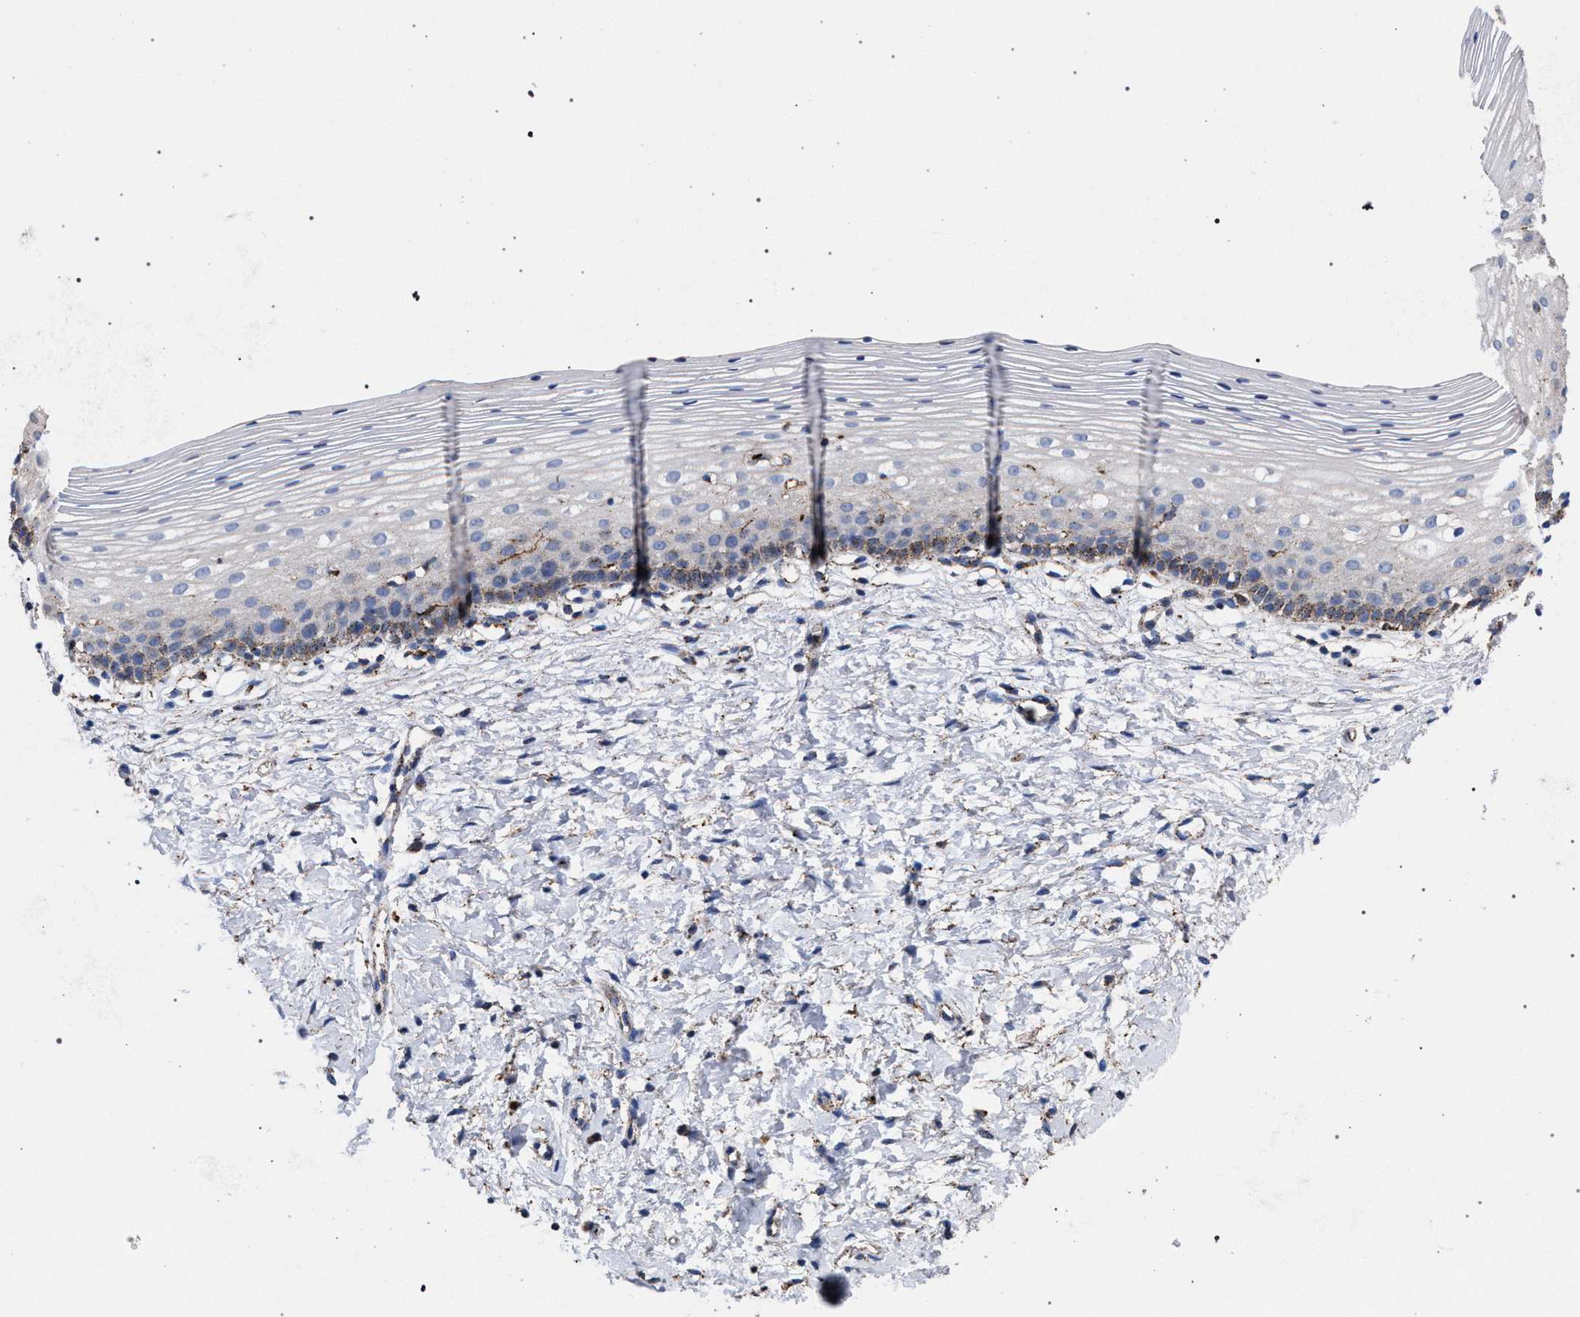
{"staining": {"intensity": "weak", "quantity": "<25%", "location": "cytoplasmic/membranous"}, "tissue": "cervix", "cell_type": "Glandular cells", "image_type": "normal", "snomed": [{"axis": "morphology", "description": "Normal tissue, NOS"}, {"axis": "topography", "description": "Cervix"}], "caption": "High magnification brightfield microscopy of normal cervix stained with DAB (brown) and counterstained with hematoxylin (blue): glandular cells show no significant staining. Nuclei are stained in blue.", "gene": "PPT1", "patient": {"sex": "female", "age": 72}}